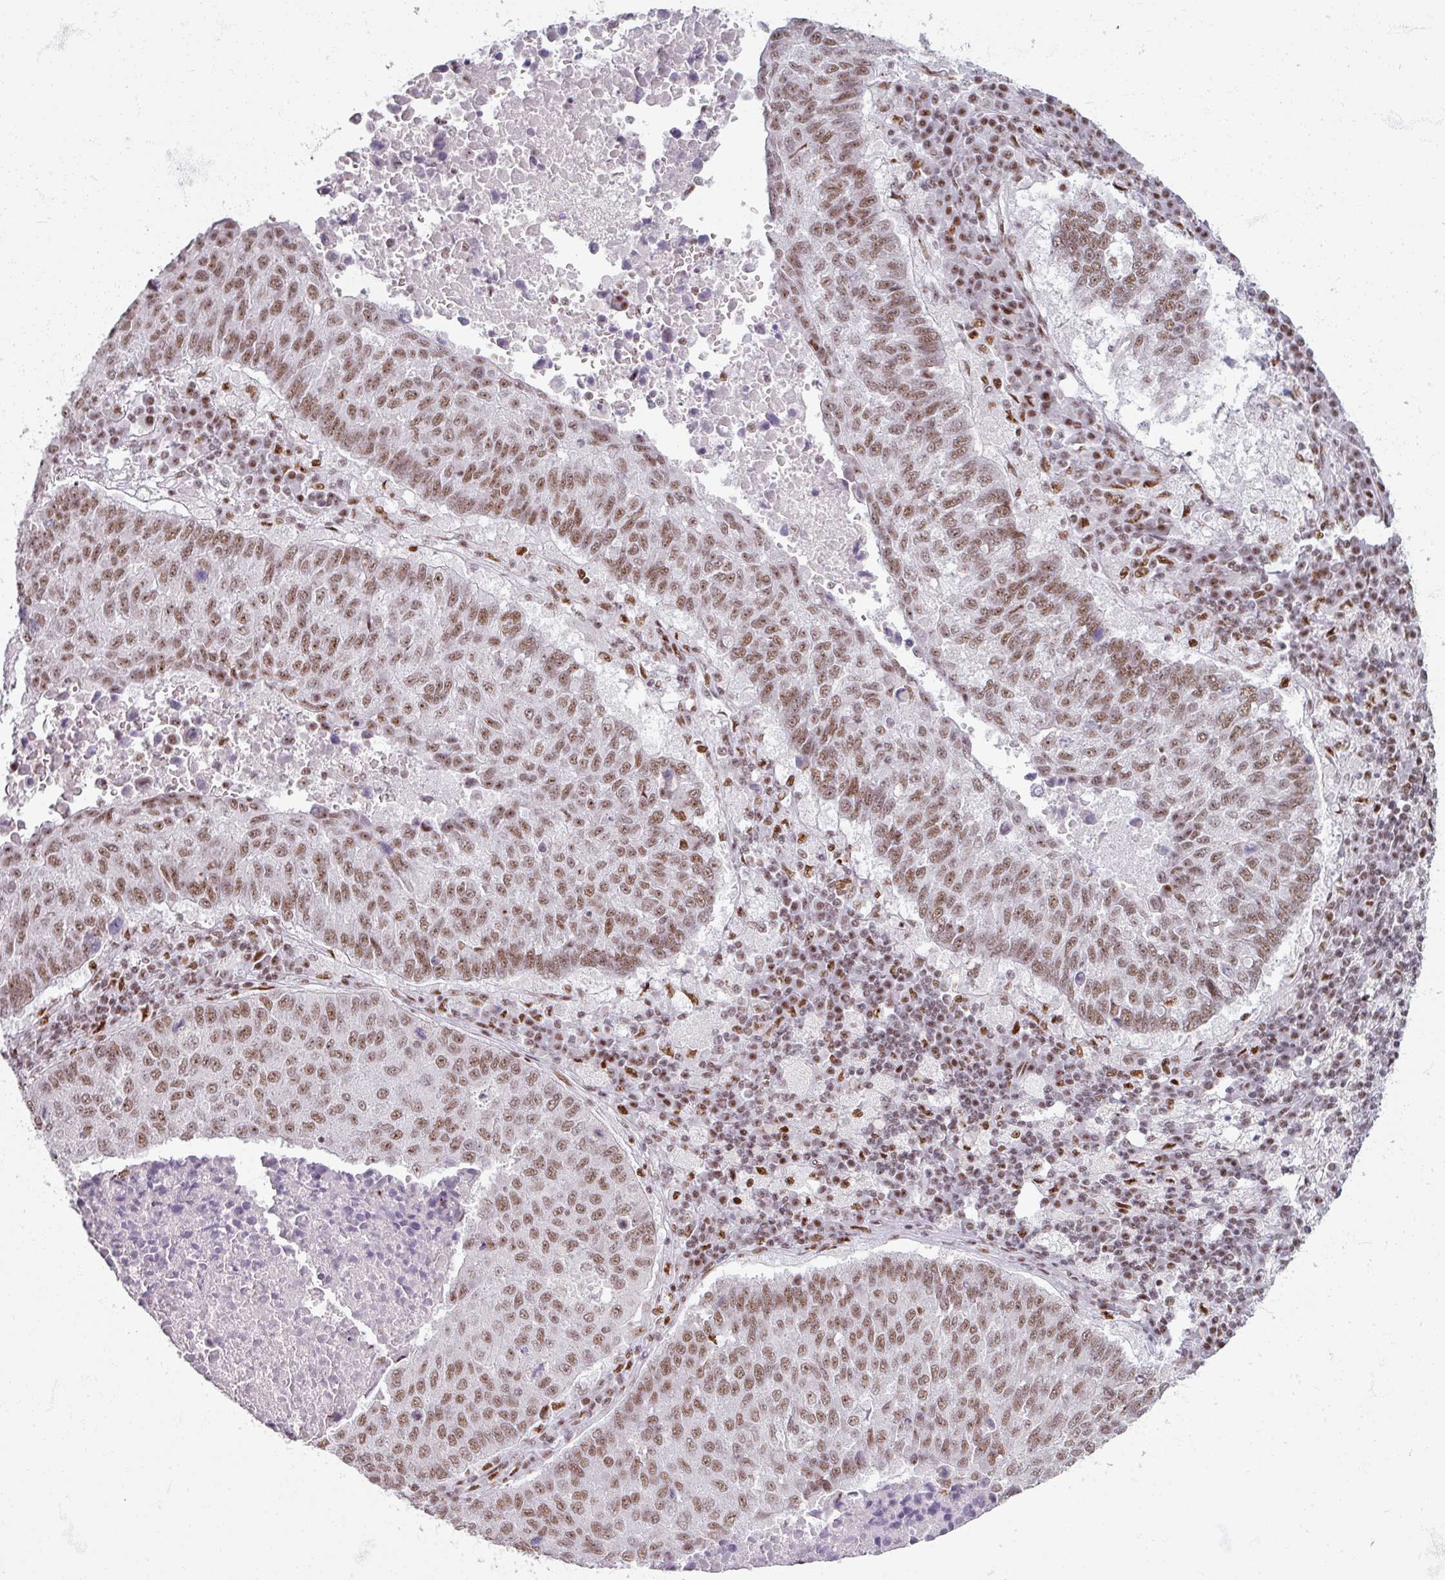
{"staining": {"intensity": "moderate", "quantity": ">75%", "location": "nuclear"}, "tissue": "lung cancer", "cell_type": "Tumor cells", "image_type": "cancer", "snomed": [{"axis": "morphology", "description": "Squamous cell carcinoma, NOS"}, {"axis": "topography", "description": "Lung"}], "caption": "Immunohistochemical staining of human squamous cell carcinoma (lung) displays moderate nuclear protein expression in about >75% of tumor cells.", "gene": "ADAR", "patient": {"sex": "male", "age": 73}}